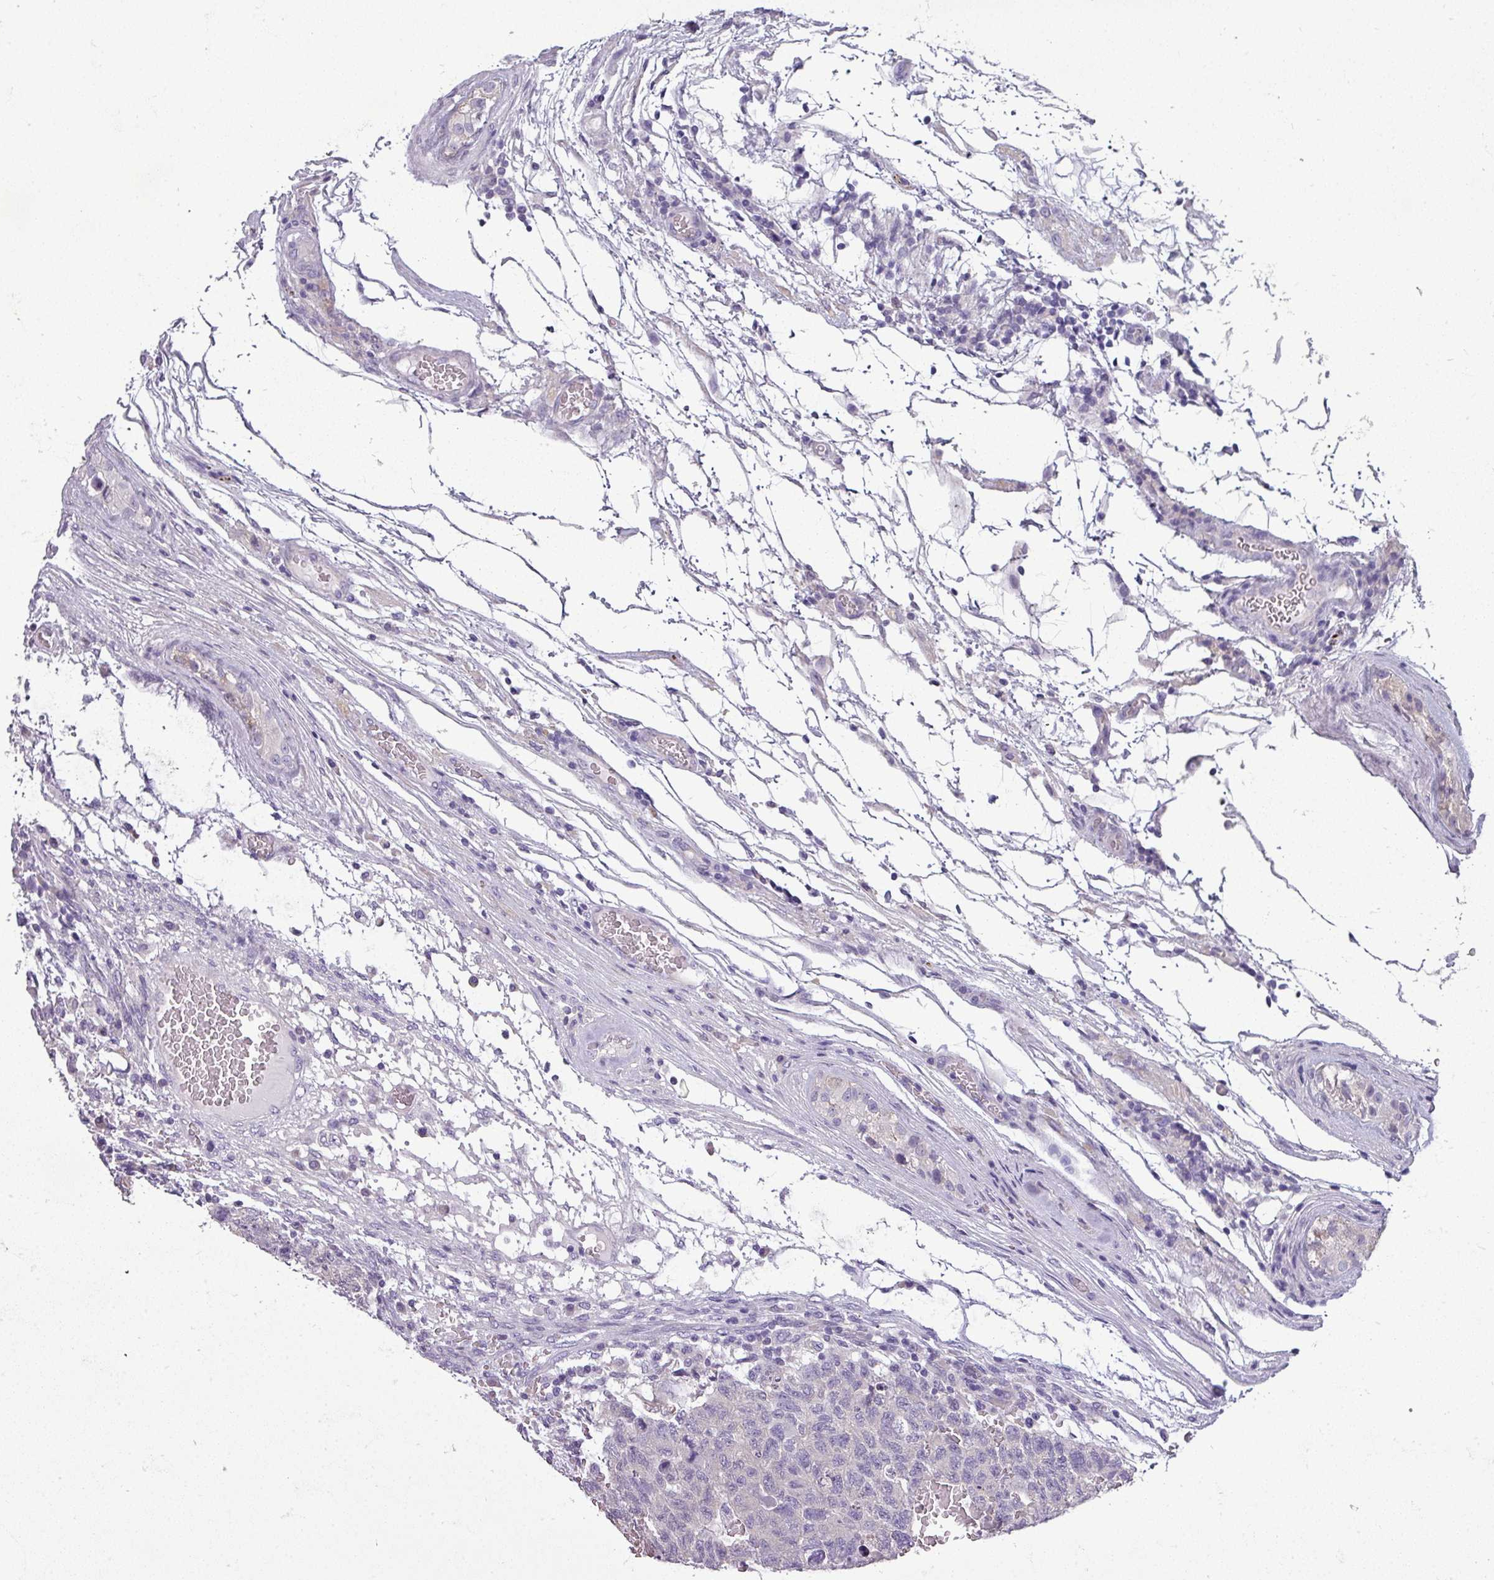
{"staining": {"intensity": "negative", "quantity": "none", "location": "none"}, "tissue": "testis cancer", "cell_type": "Tumor cells", "image_type": "cancer", "snomed": [{"axis": "morphology", "description": "Normal tissue, NOS"}, {"axis": "morphology", "description": "Carcinoma, Embryonal, NOS"}, {"axis": "topography", "description": "Testis"}], "caption": "Protein analysis of embryonal carcinoma (testis) demonstrates no significant expression in tumor cells.", "gene": "DNAAF9", "patient": {"sex": "male", "age": 36}}